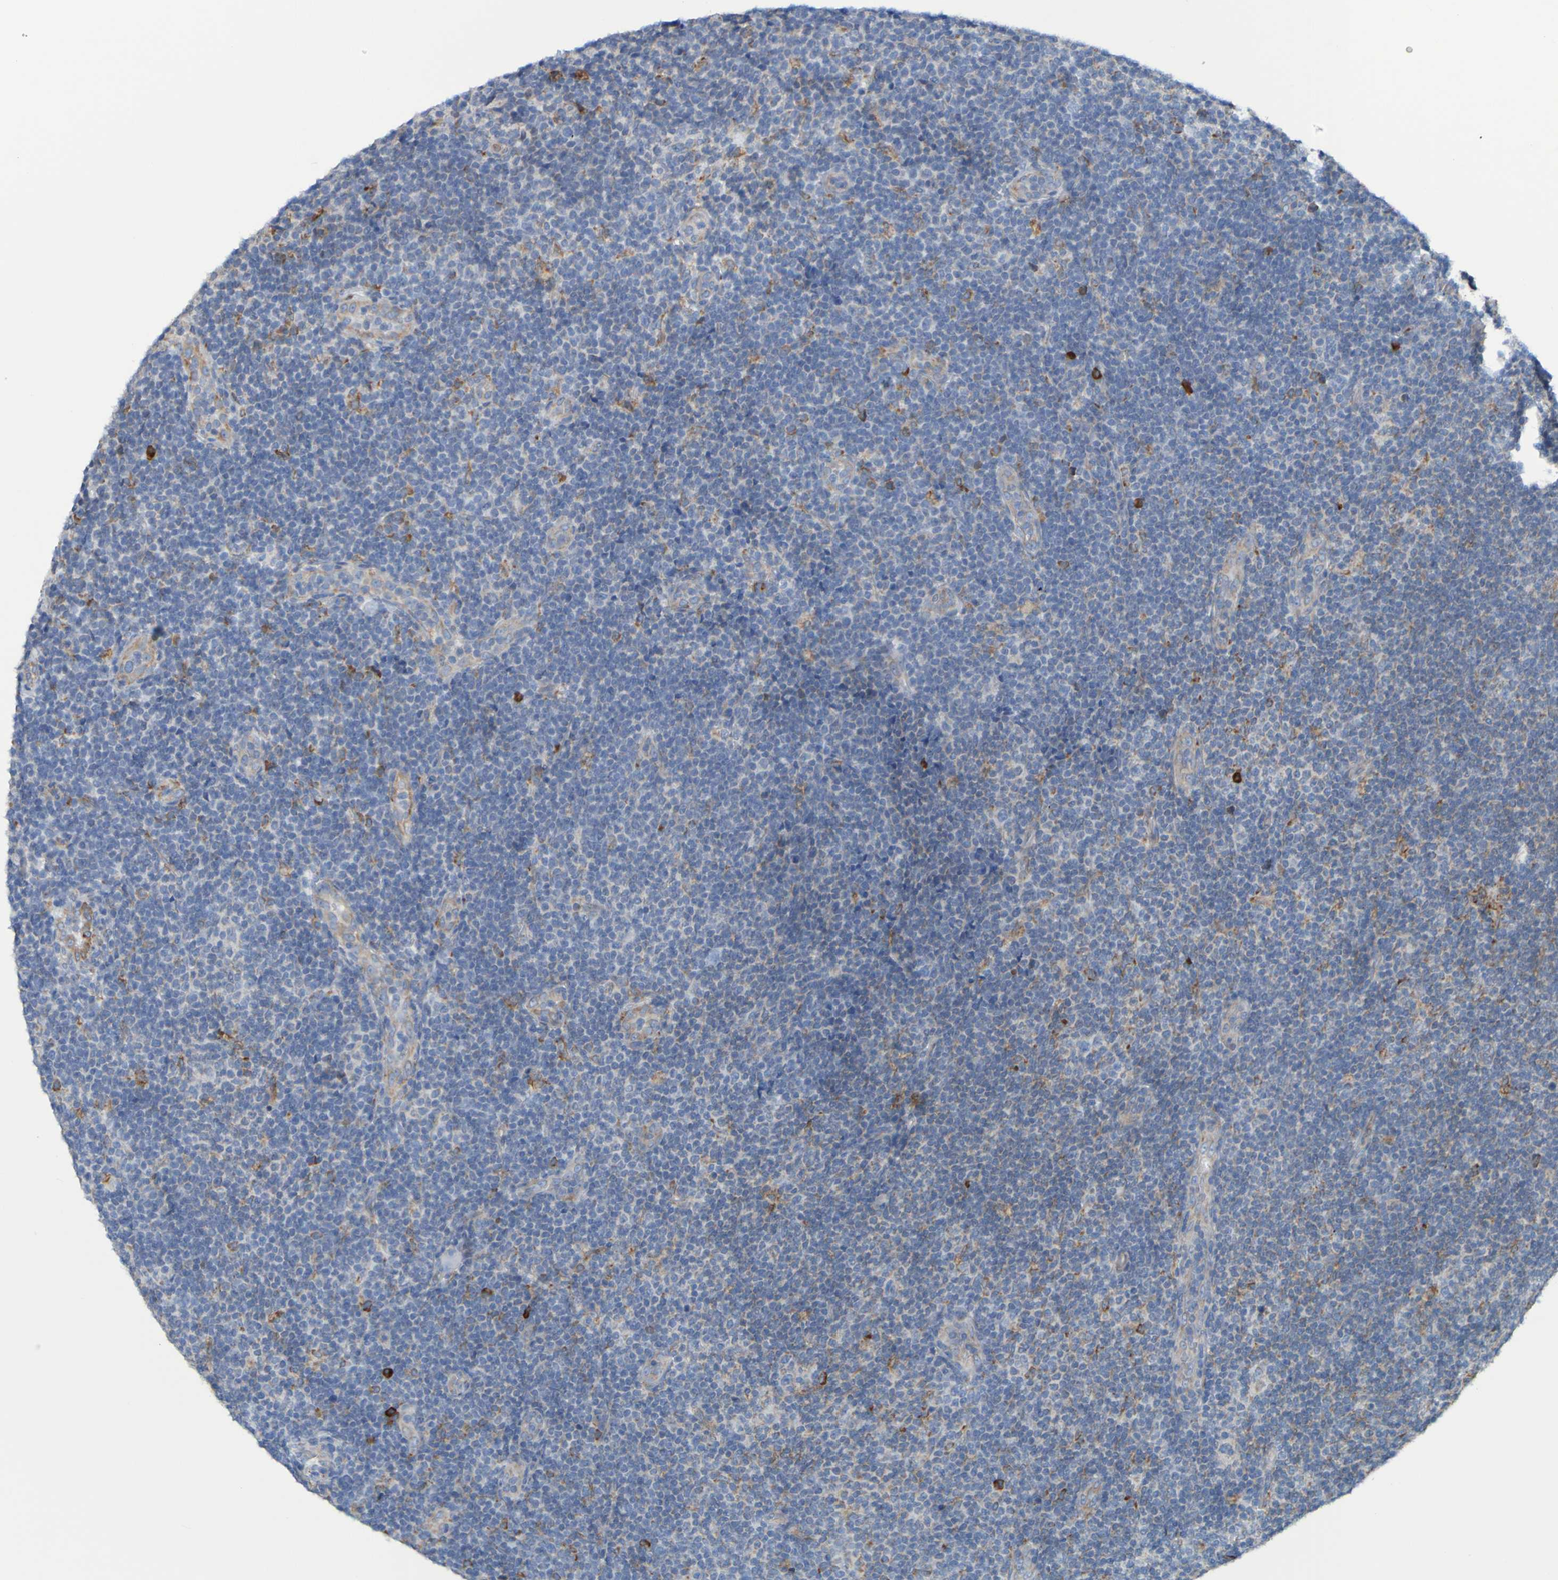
{"staining": {"intensity": "weak", "quantity": "25%-75%", "location": "cytoplasmic/membranous"}, "tissue": "lymphoma", "cell_type": "Tumor cells", "image_type": "cancer", "snomed": [{"axis": "morphology", "description": "Malignant lymphoma, non-Hodgkin's type, Low grade"}, {"axis": "topography", "description": "Lymph node"}], "caption": "An image showing weak cytoplasmic/membranous staining in approximately 25%-75% of tumor cells in lymphoma, as visualized by brown immunohistochemical staining.", "gene": "SSR1", "patient": {"sex": "male", "age": 83}}